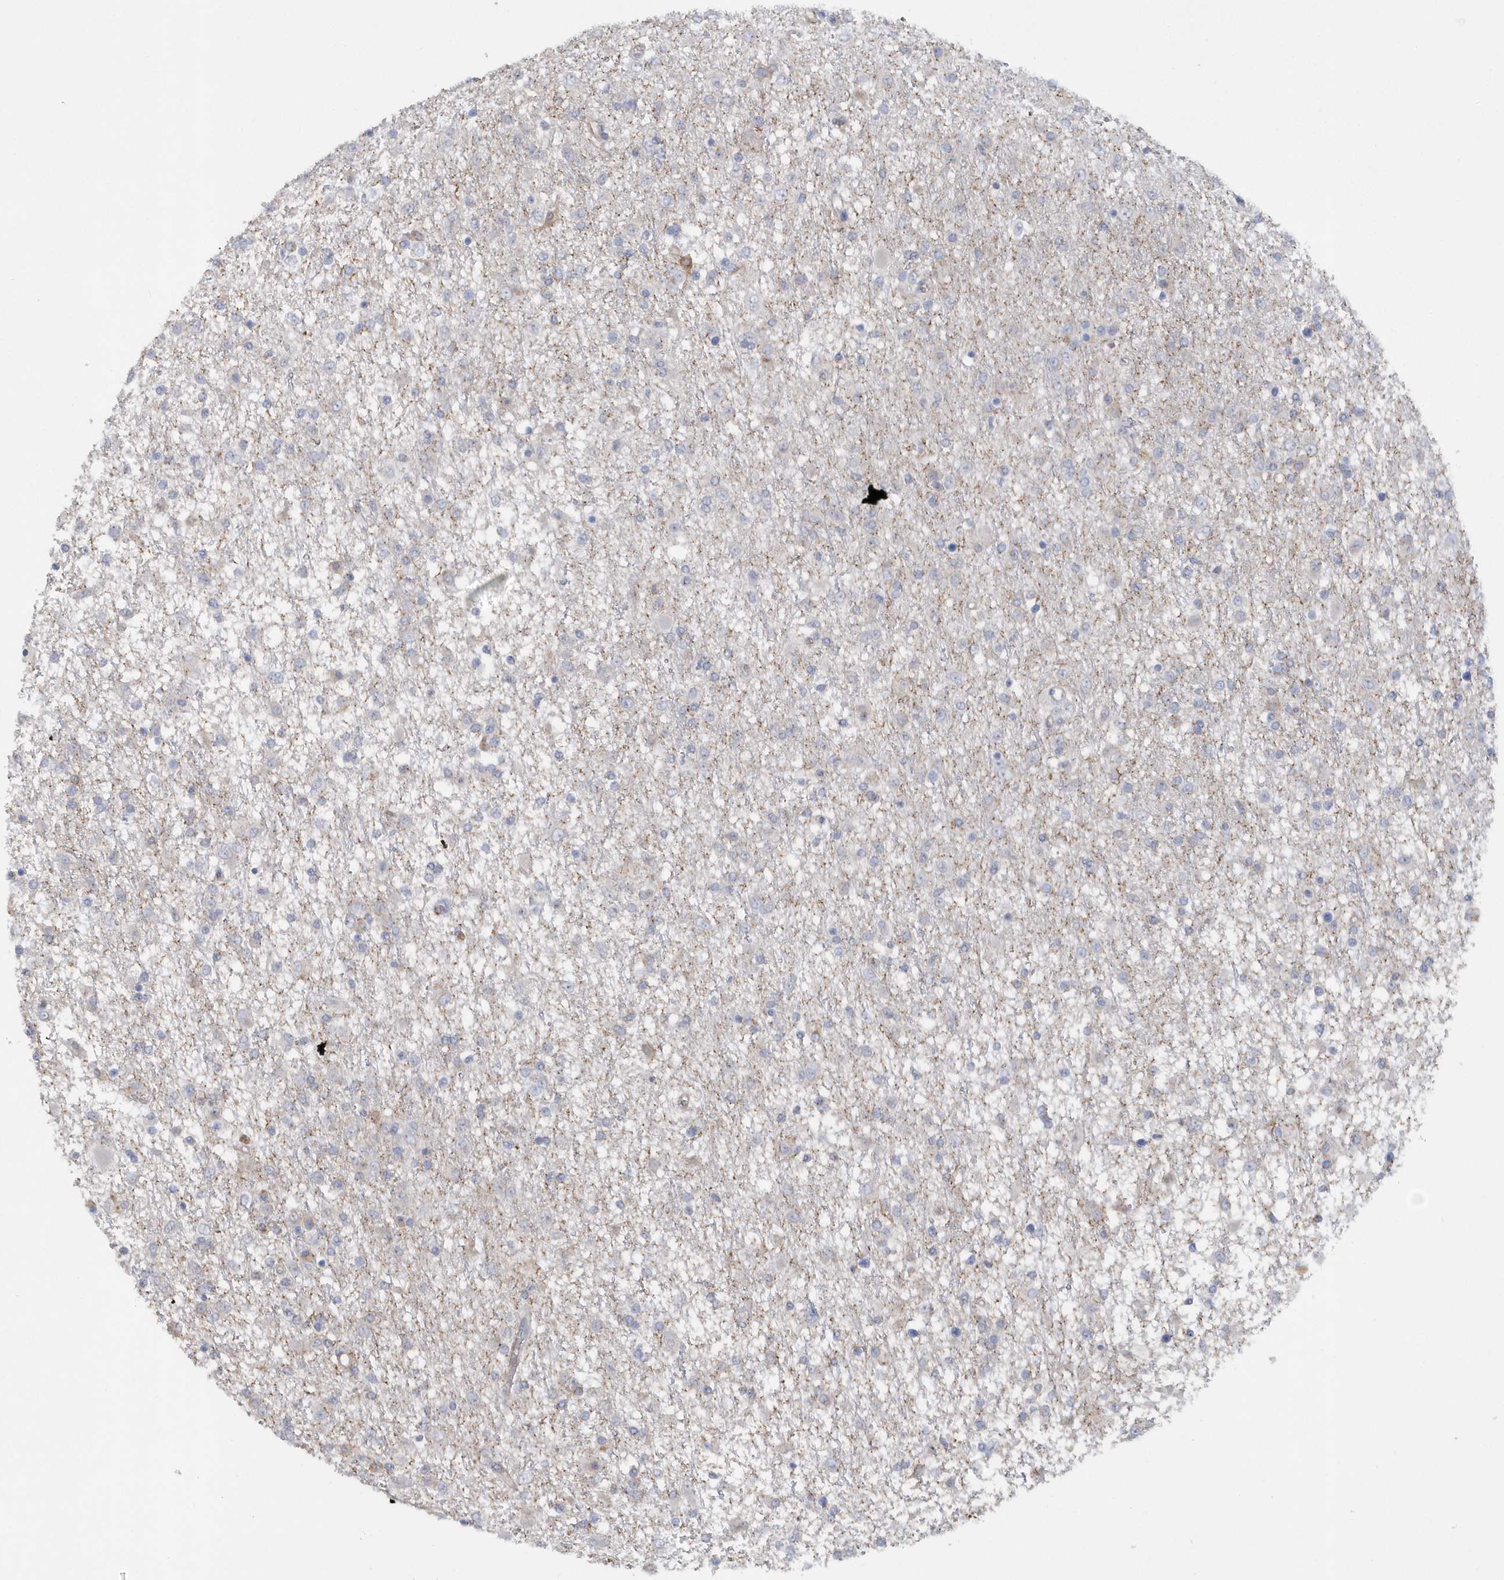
{"staining": {"intensity": "negative", "quantity": "none", "location": "none"}, "tissue": "glioma", "cell_type": "Tumor cells", "image_type": "cancer", "snomed": [{"axis": "morphology", "description": "Glioma, malignant, Low grade"}, {"axis": "topography", "description": "Brain"}], "caption": "Tumor cells are negative for protein expression in human malignant glioma (low-grade).", "gene": "RAB17", "patient": {"sex": "male", "age": 65}}